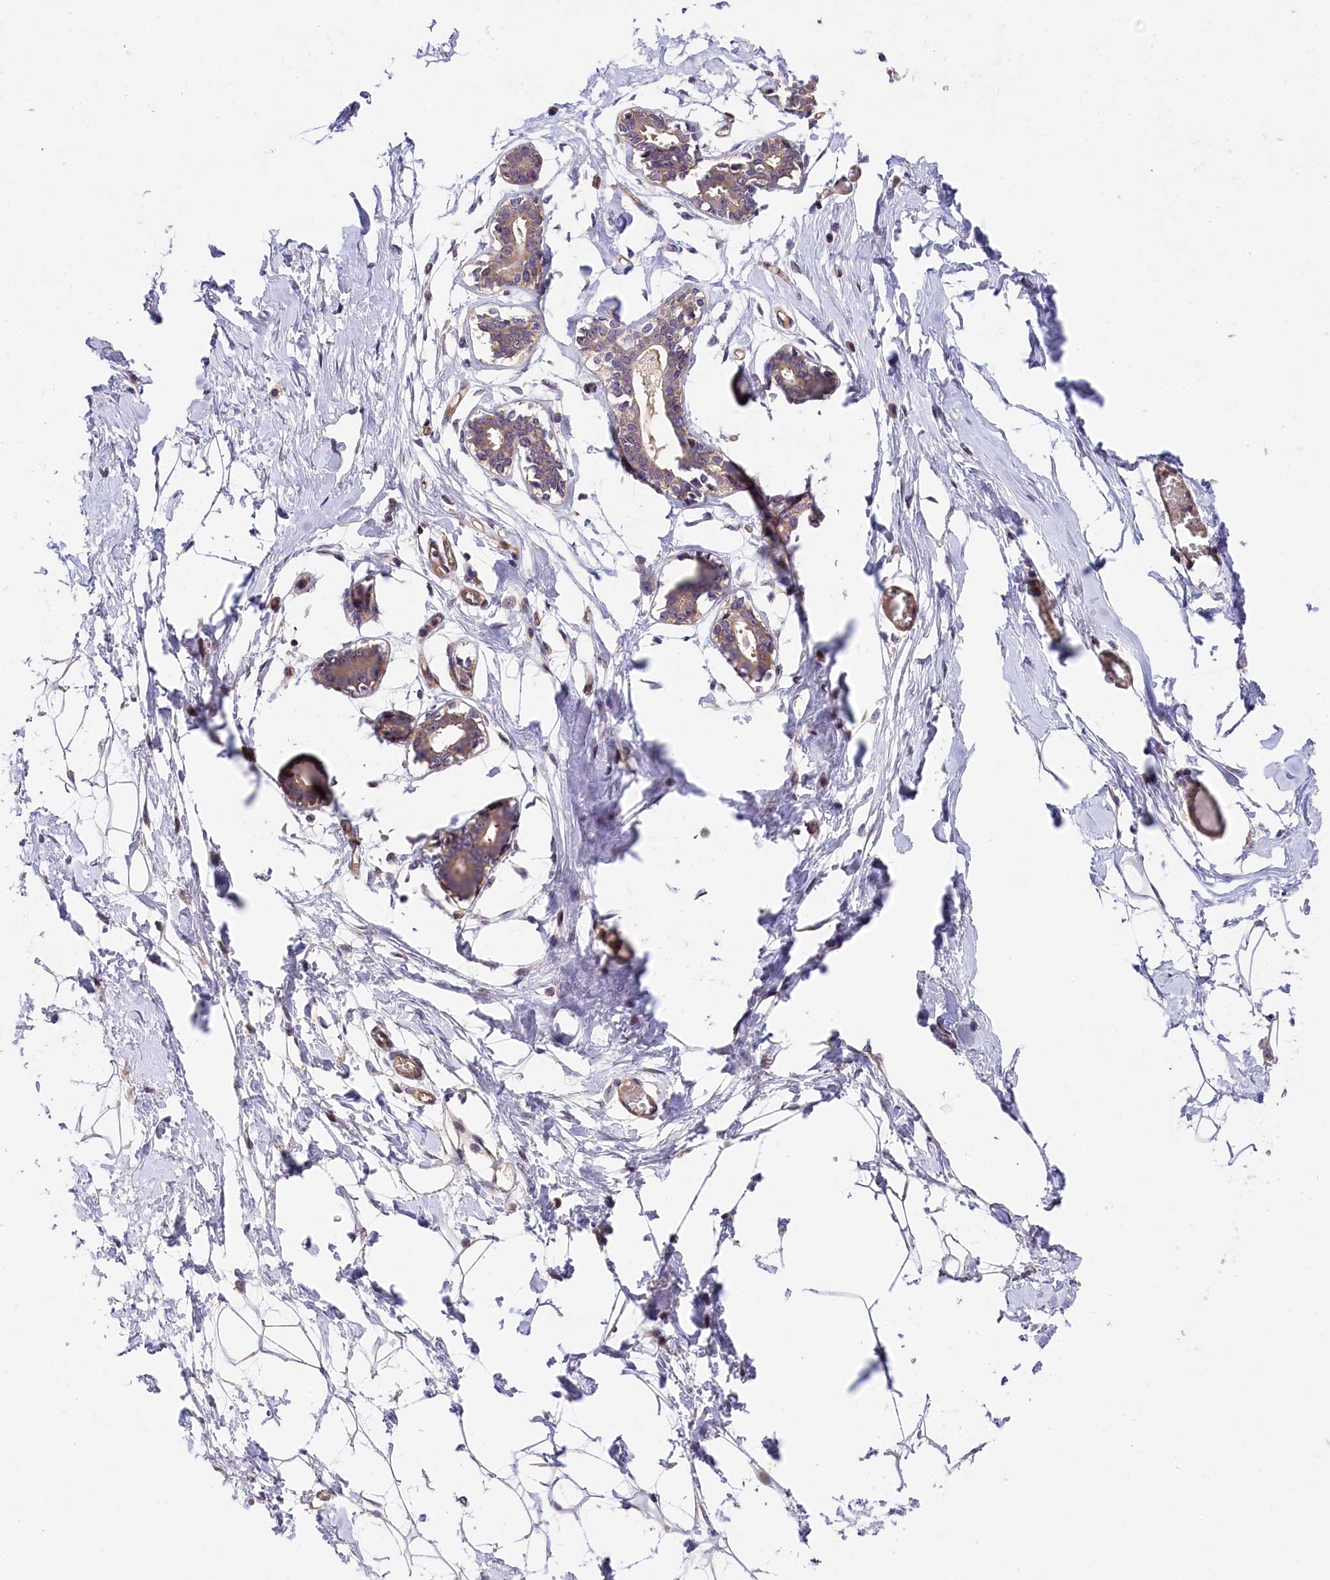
{"staining": {"intensity": "negative", "quantity": "none", "location": "none"}, "tissue": "breast", "cell_type": "Adipocytes", "image_type": "normal", "snomed": [{"axis": "morphology", "description": "Normal tissue, NOS"}, {"axis": "topography", "description": "Breast"}], "caption": "Human breast stained for a protein using immunohistochemistry (IHC) reveals no positivity in adipocytes.", "gene": "SNRK", "patient": {"sex": "female", "age": 27}}